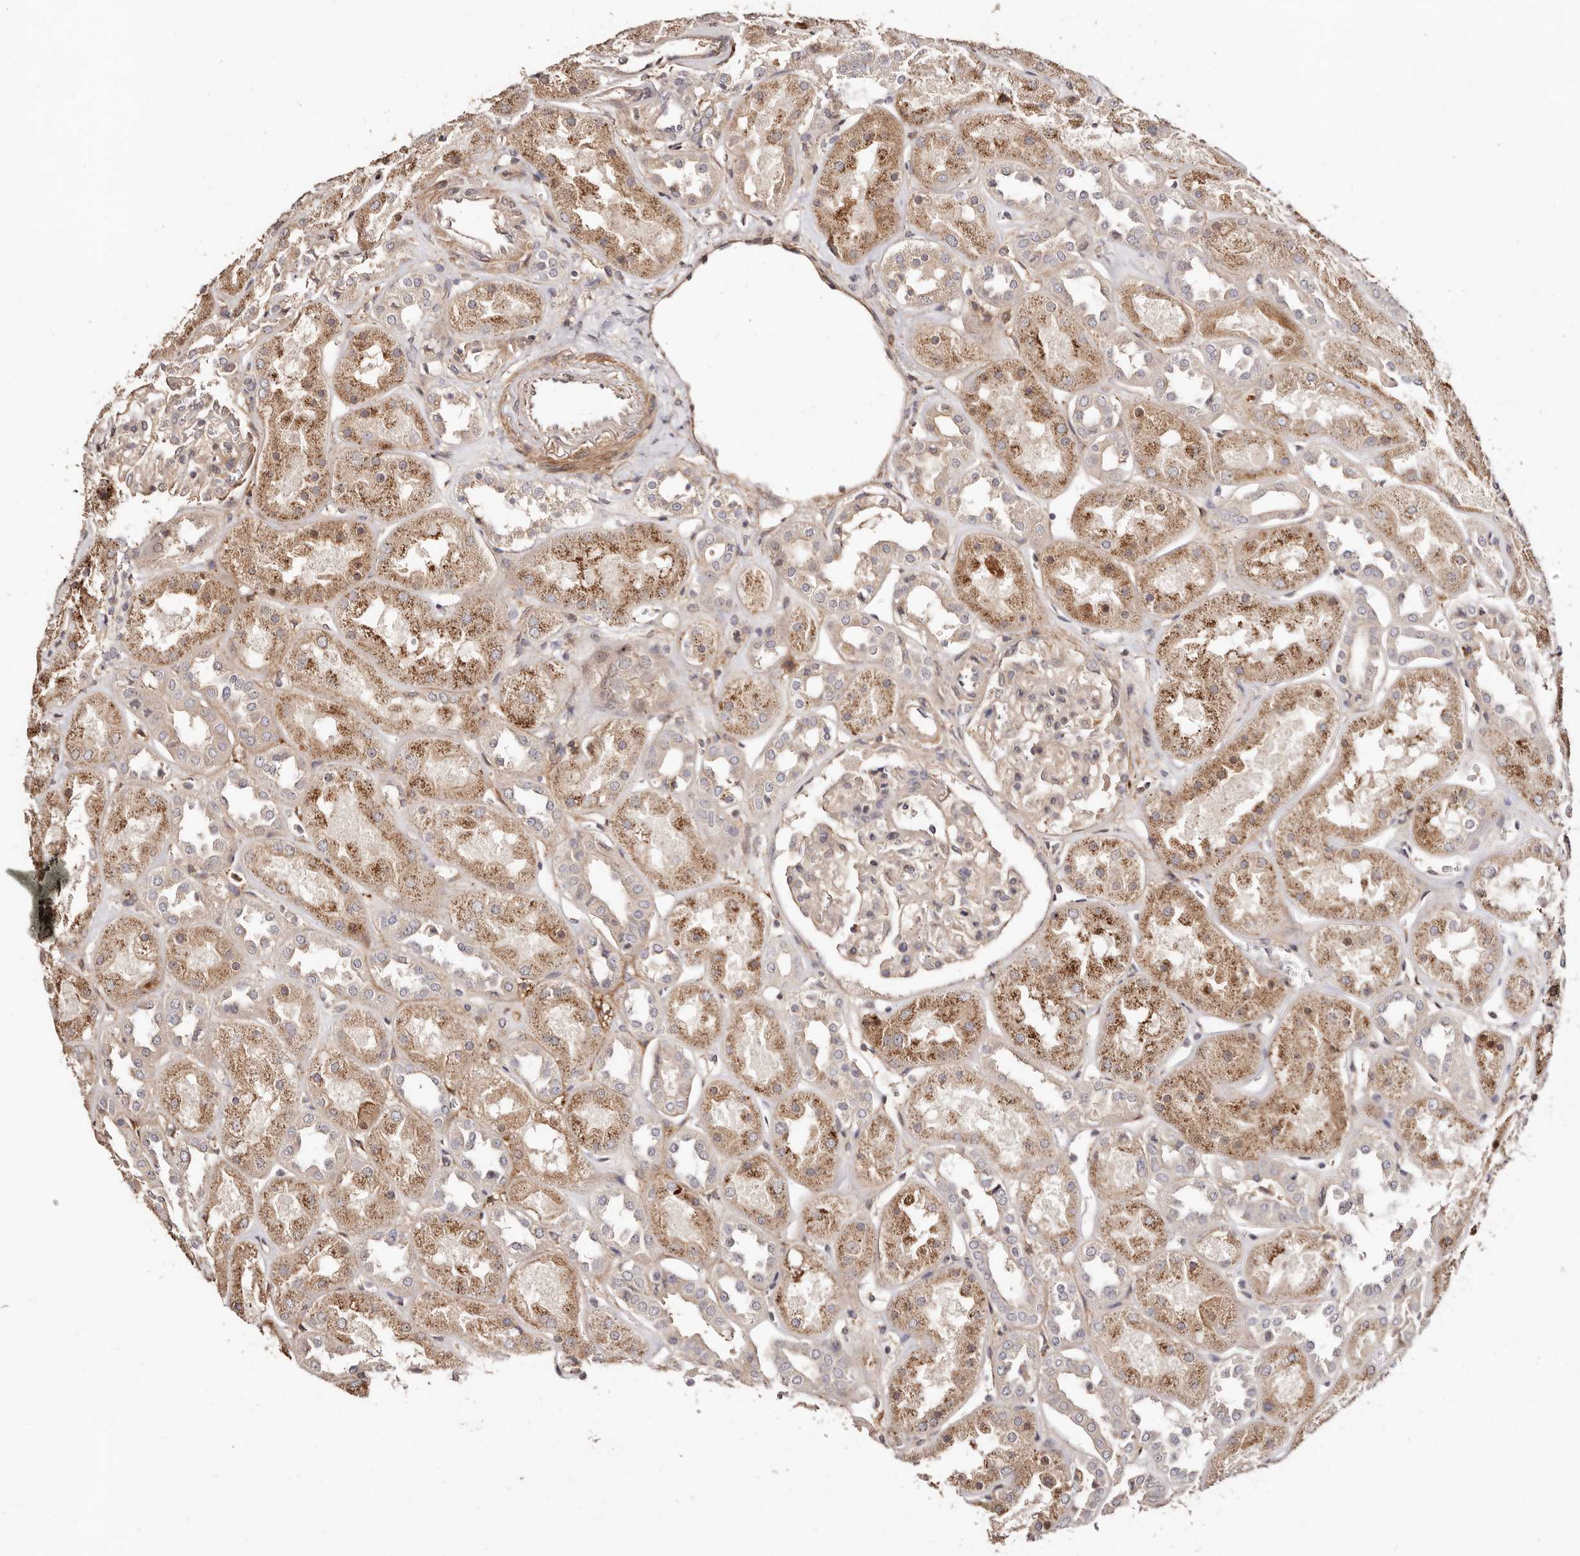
{"staining": {"intensity": "weak", "quantity": "25%-75%", "location": "cytoplasmic/membranous"}, "tissue": "kidney", "cell_type": "Cells in glomeruli", "image_type": "normal", "snomed": [{"axis": "morphology", "description": "Normal tissue, NOS"}, {"axis": "topography", "description": "Kidney"}], "caption": "This is a photomicrograph of immunohistochemistry (IHC) staining of normal kidney, which shows weak positivity in the cytoplasmic/membranous of cells in glomeruli.", "gene": "APOL6", "patient": {"sex": "male", "age": 70}}